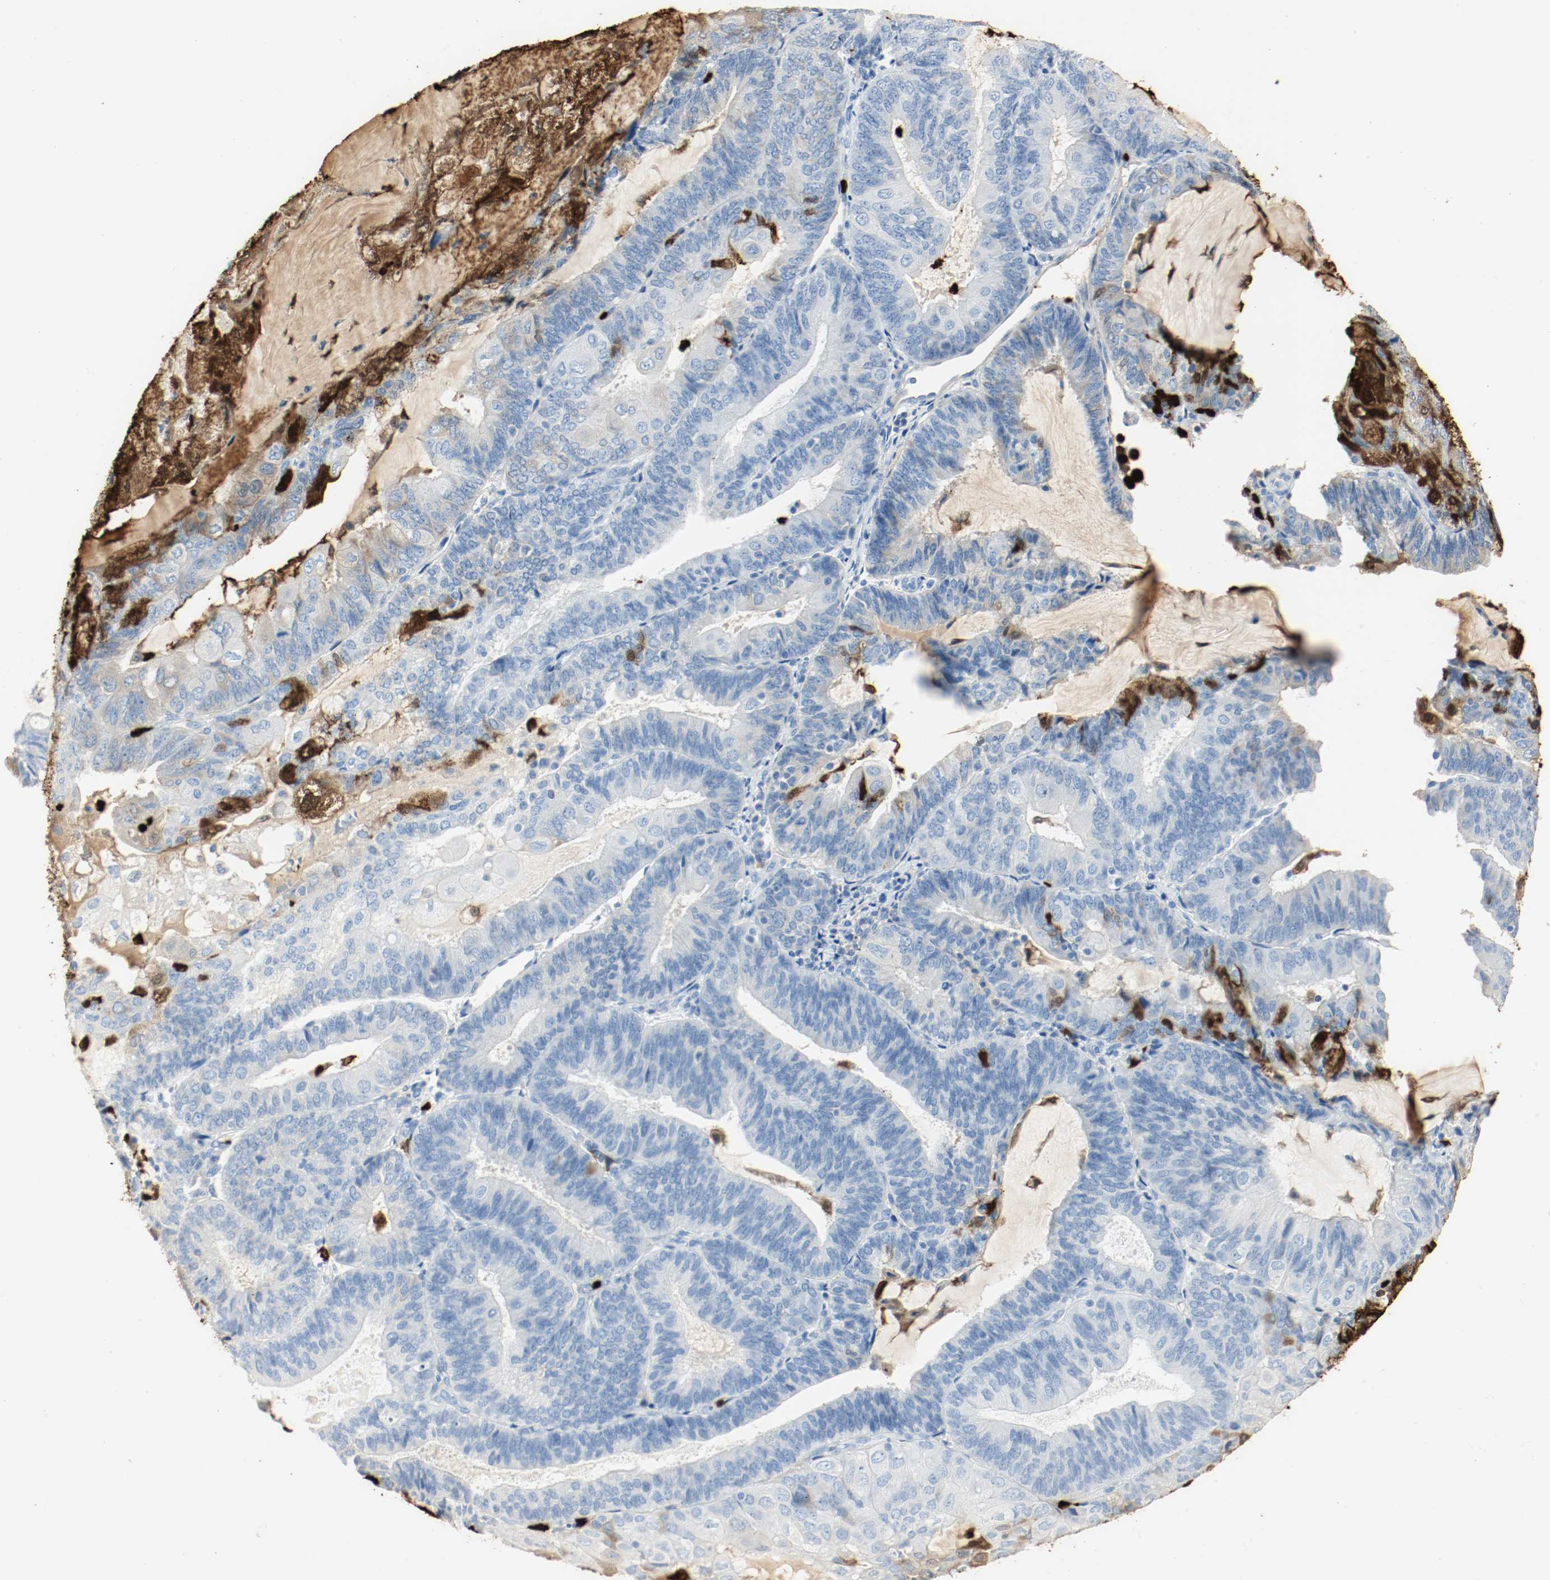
{"staining": {"intensity": "strong", "quantity": "<25%", "location": "cytoplasmic/membranous"}, "tissue": "endometrial cancer", "cell_type": "Tumor cells", "image_type": "cancer", "snomed": [{"axis": "morphology", "description": "Adenocarcinoma, NOS"}, {"axis": "topography", "description": "Endometrium"}], "caption": "Protein analysis of adenocarcinoma (endometrial) tissue demonstrates strong cytoplasmic/membranous staining in approximately <25% of tumor cells.", "gene": "S100A9", "patient": {"sex": "female", "age": 81}}